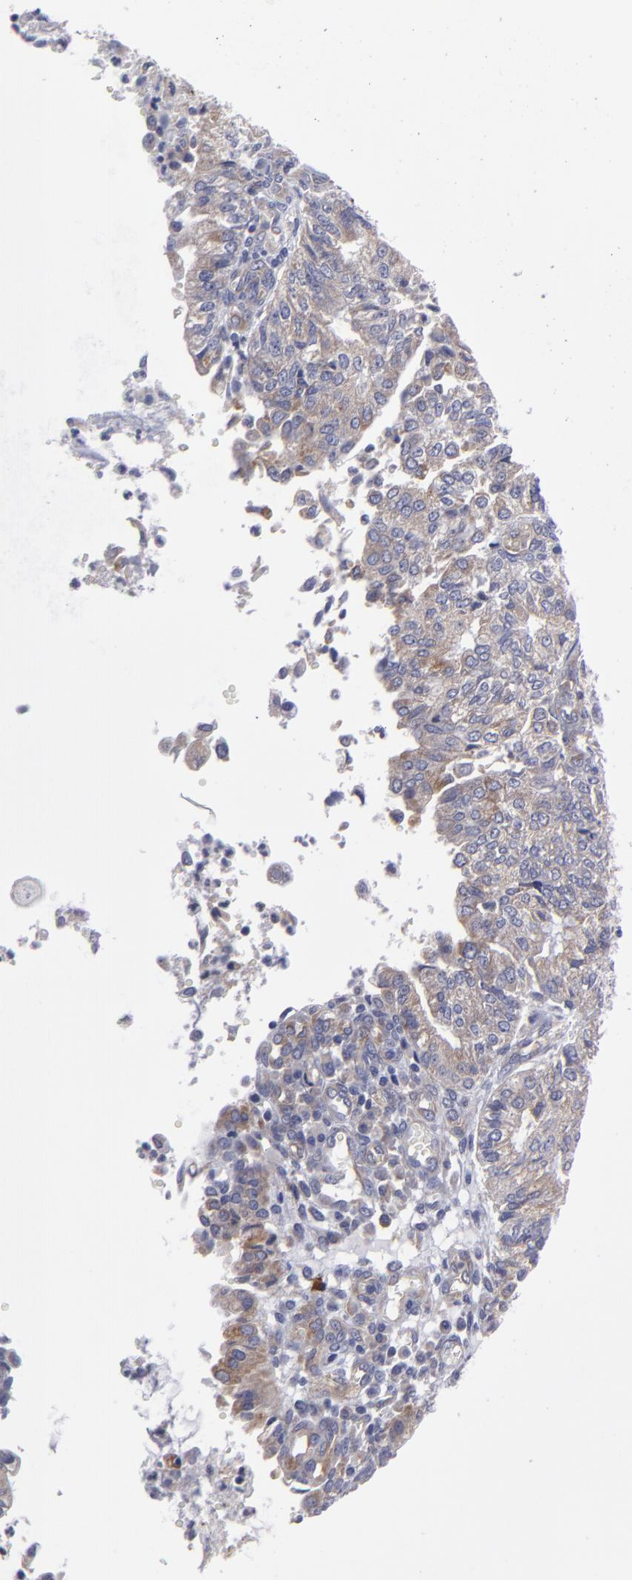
{"staining": {"intensity": "weak", "quantity": ">75%", "location": "cytoplasmic/membranous"}, "tissue": "endometrial cancer", "cell_type": "Tumor cells", "image_type": "cancer", "snomed": [{"axis": "morphology", "description": "Adenocarcinoma, NOS"}, {"axis": "topography", "description": "Endometrium"}], "caption": "Brown immunohistochemical staining in human endometrial cancer reveals weak cytoplasmic/membranous positivity in about >75% of tumor cells.", "gene": "SLMAP", "patient": {"sex": "female", "age": 59}}